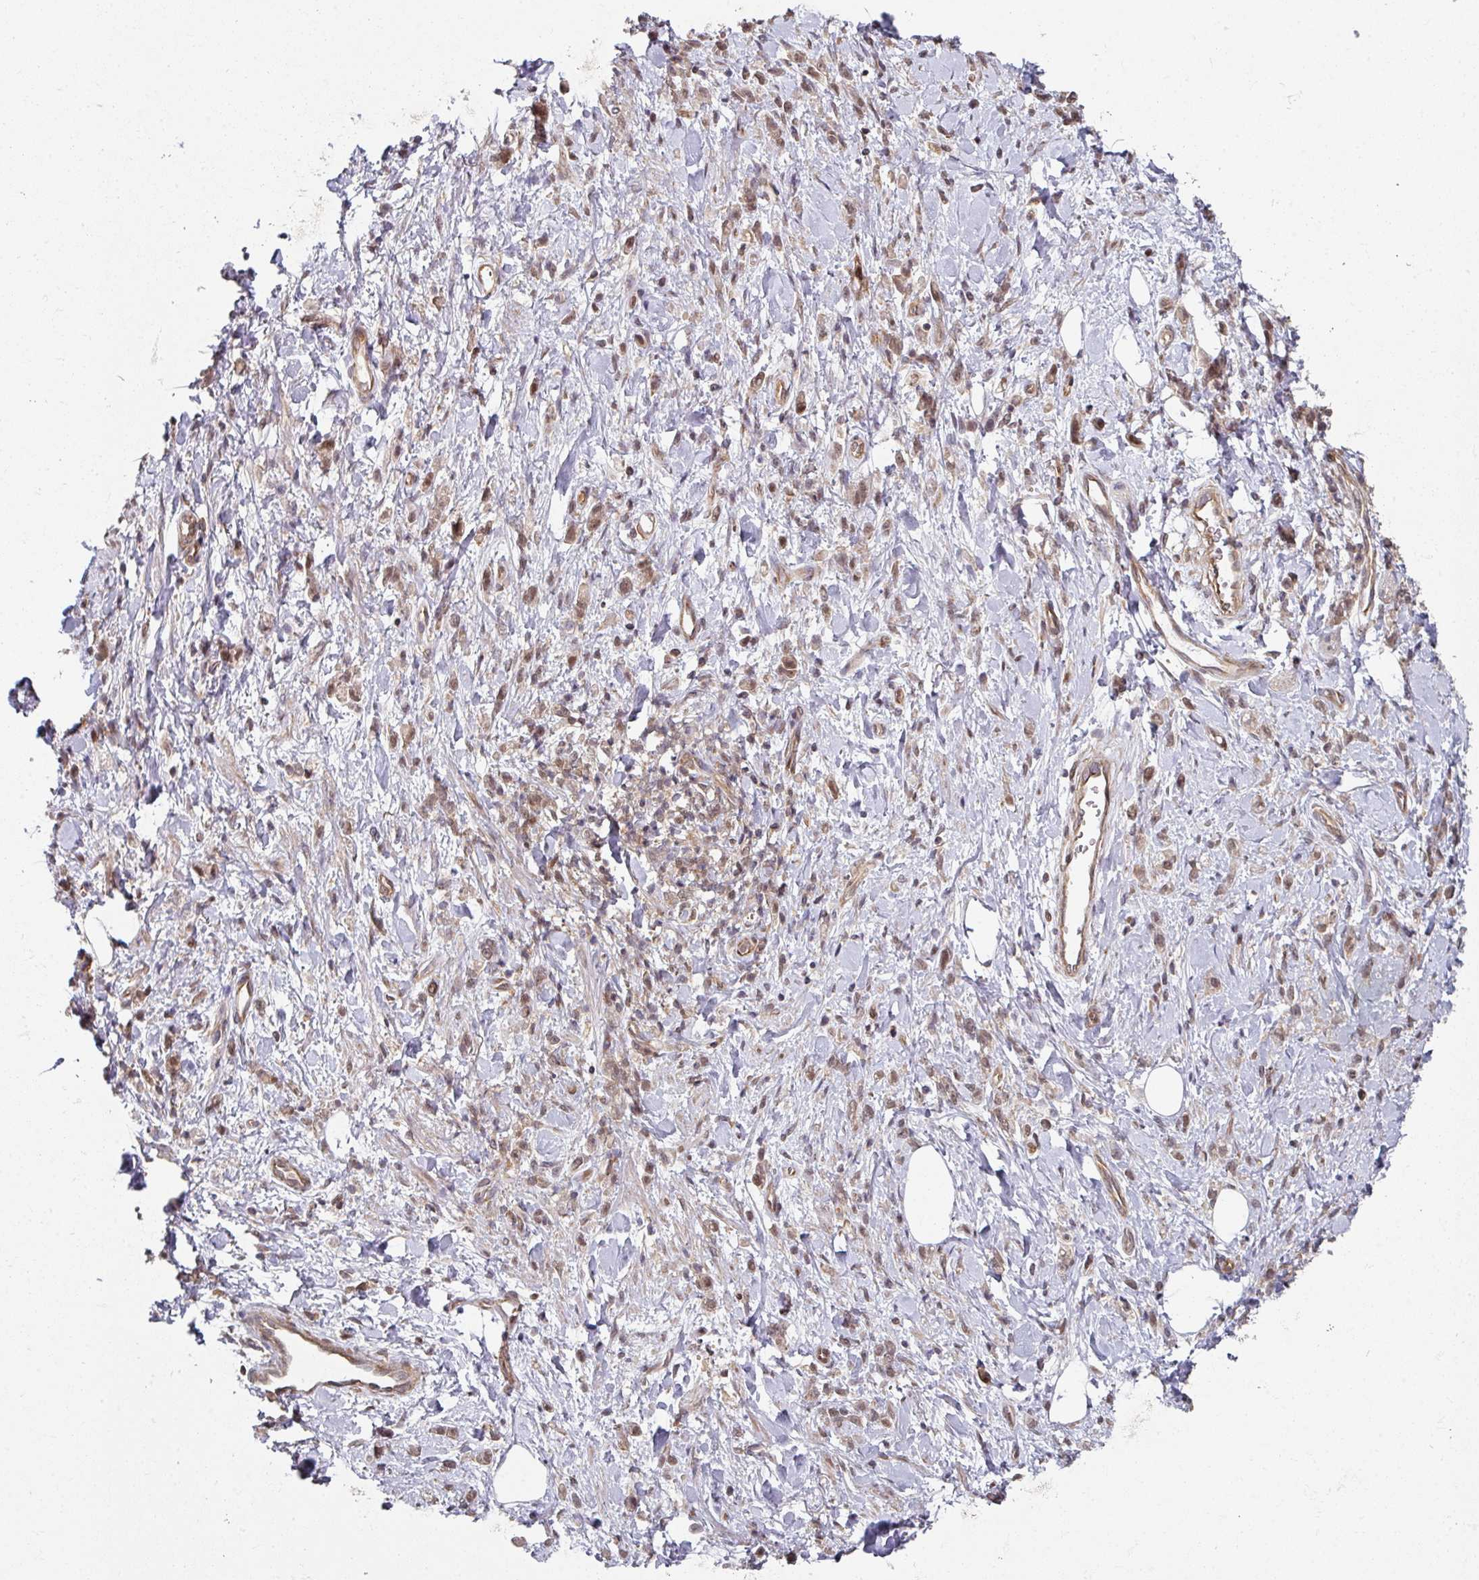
{"staining": {"intensity": "moderate", "quantity": ">75%", "location": "nuclear"}, "tissue": "stomach cancer", "cell_type": "Tumor cells", "image_type": "cancer", "snomed": [{"axis": "morphology", "description": "Adenocarcinoma, NOS"}, {"axis": "topography", "description": "Stomach"}], "caption": "Brown immunohistochemical staining in stomach adenocarcinoma reveals moderate nuclear expression in about >75% of tumor cells.", "gene": "PSME3IP1", "patient": {"sex": "male", "age": 77}}